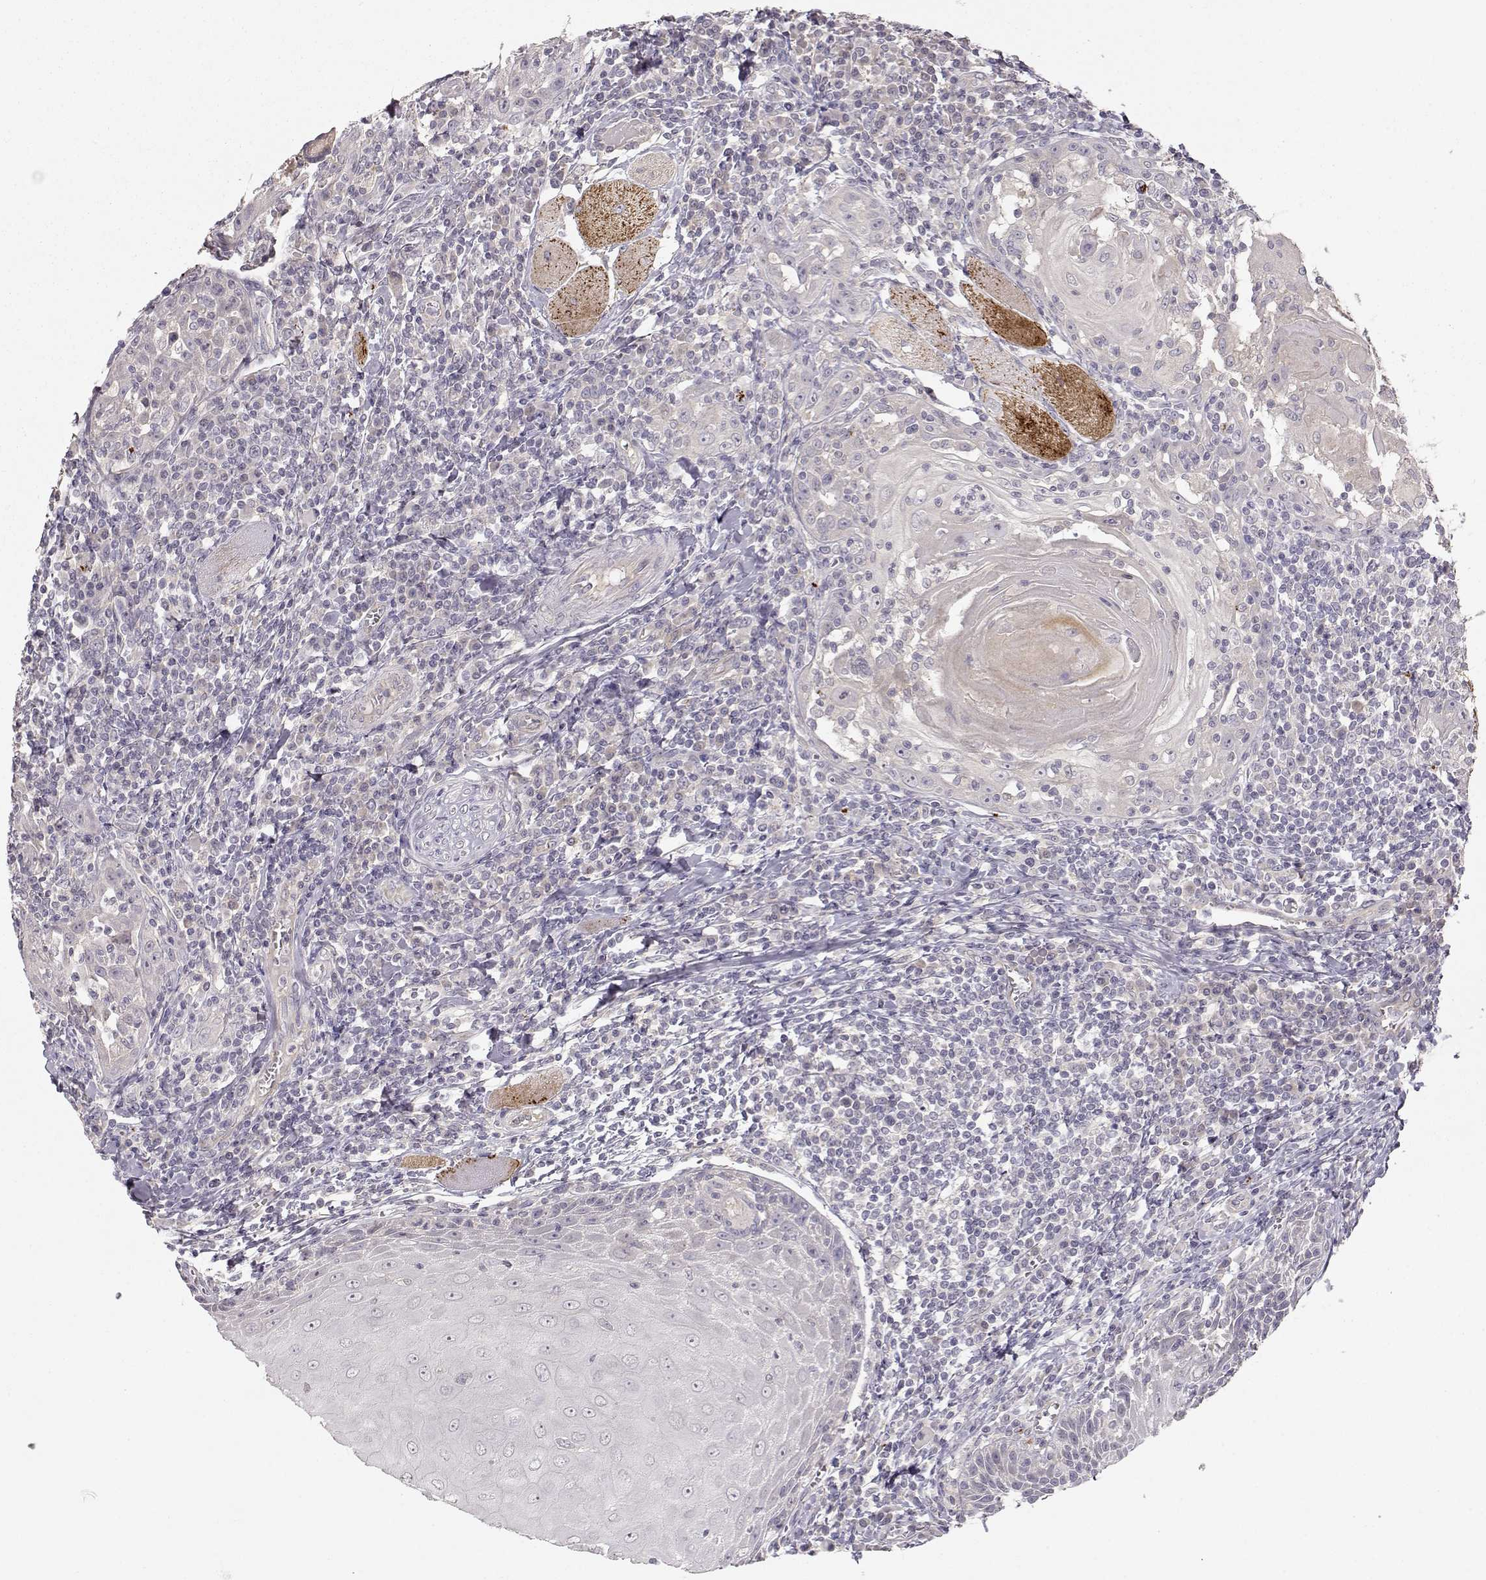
{"staining": {"intensity": "negative", "quantity": "none", "location": "none"}, "tissue": "head and neck cancer", "cell_type": "Tumor cells", "image_type": "cancer", "snomed": [{"axis": "morphology", "description": "Normal tissue, NOS"}, {"axis": "morphology", "description": "Squamous cell carcinoma, NOS"}, {"axis": "topography", "description": "Oral tissue"}, {"axis": "topography", "description": "Head-Neck"}], "caption": "A histopathology image of squamous cell carcinoma (head and neck) stained for a protein demonstrates no brown staining in tumor cells.", "gene": "ARHGAP8", "patient": {"sex": "male", "age": 52}}